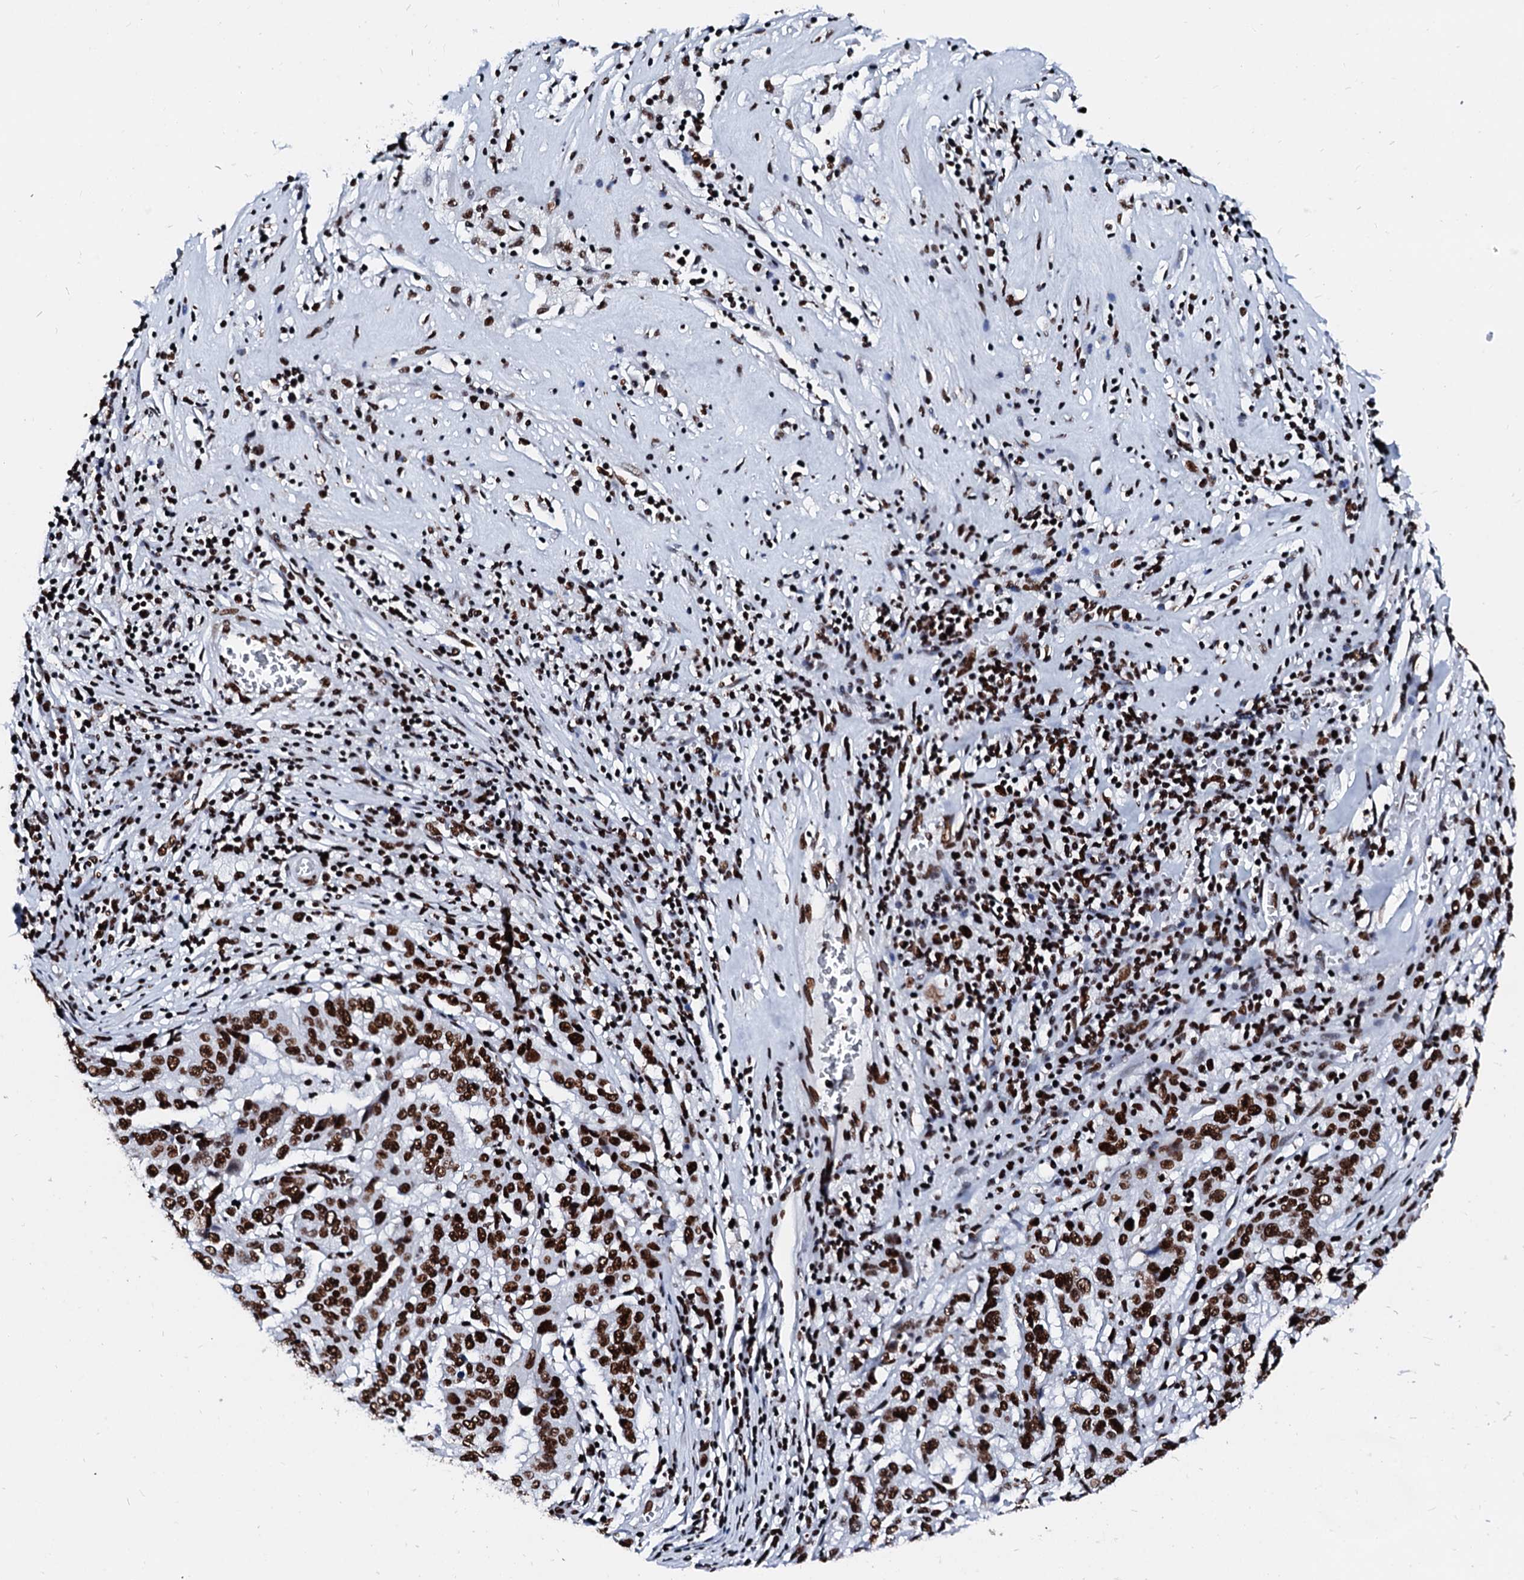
{"staining": {"intensity": "strong", "quantity": ">75%", "location": "nuclear"}, "tissue": "pancreatic cancer", "cell_type": "Tumor cells", "image_type": "cancer", "snomed": [{"axis": "morphology", "description": "Adenocarcinoma, NOS"}, {"axis": "topography", "description": "Pancreas"}], "caption": "Protein staining of pancreatic adenocarcinoma tissue displays strong nuclear expression in about >75% of tumor cells. Using DAB (3,3'-diaminobenzidine) (brown) and hematoxylin (blue) stains, captured at high magnification using brightfield microscopy.", "gene": "RALY", "patient": {"sex": "male", "age": 63}}